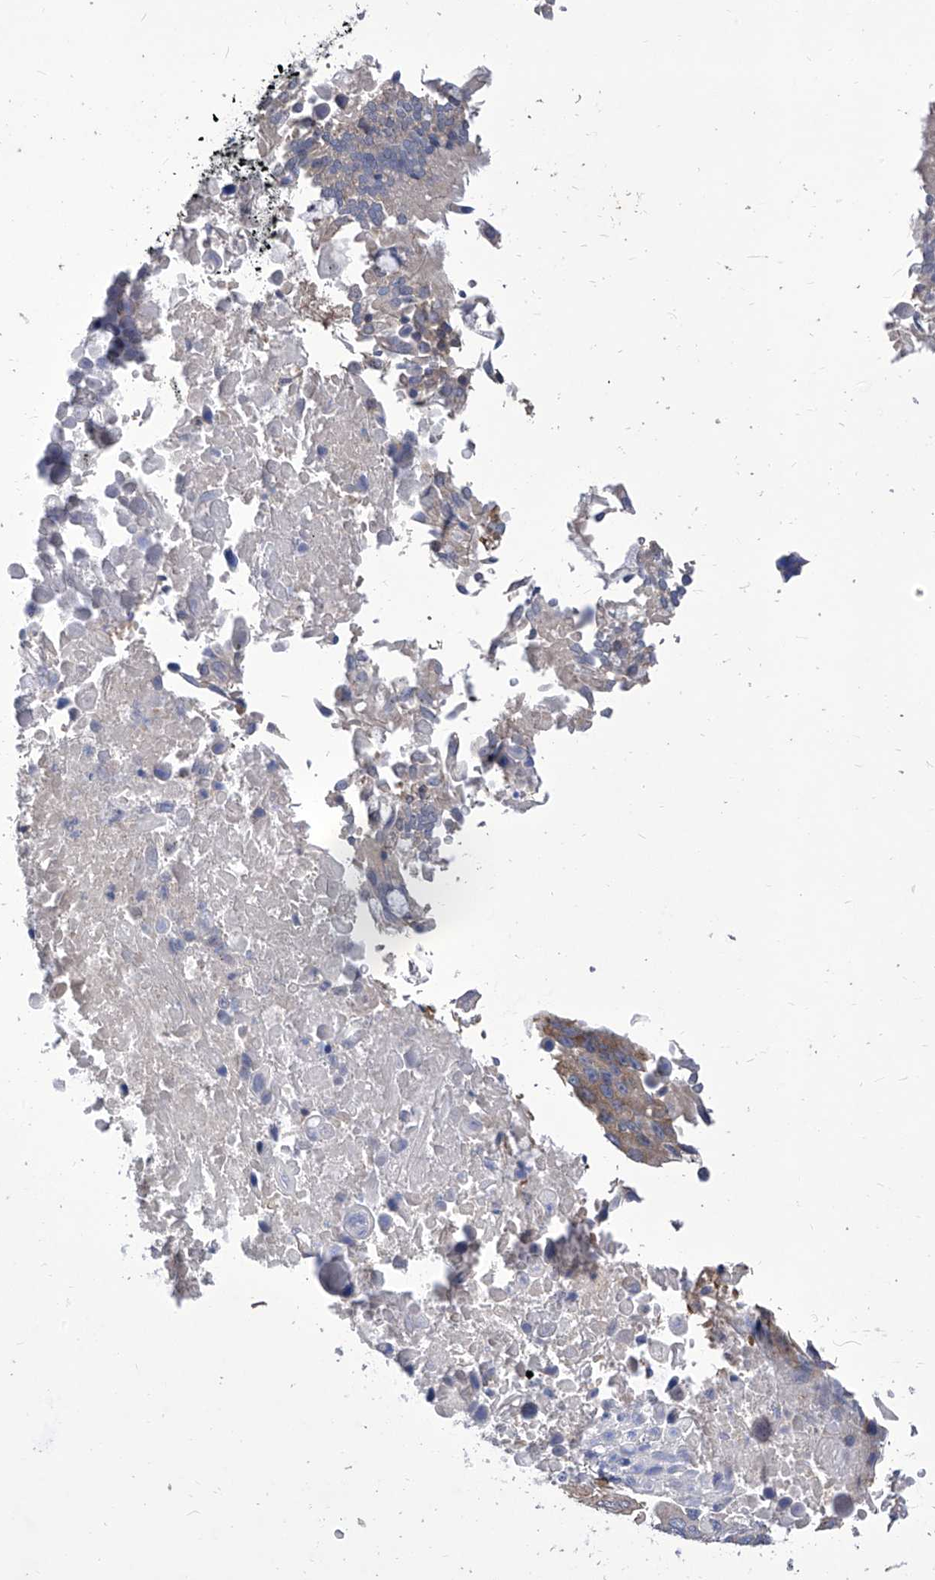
{"staining": {"intensity": "moderate", "quantity": "<25%", "location": "cytoplasmic/membranous"}, "tissue": "lung cancer", "cell_type": "Tumor cells", "image_type": "cancer", "snomed": [{"axis": "morphology", "description": "Squamous cell carcinoma, NOS"}, {"axis": "topography", "description": "Lung"}], "caption": "Brown immunohistochemical staining in human lung squamous cell carcinoma shows moderate cytoplasmic/membranous staining in about <25% of tumor cells. (DAB (3,3'-diaminobenzidine) IHC with brightfield microscopy, high magnification).", "gene": "TJAP1", "patient": {"sex": "male", "age": 66}}